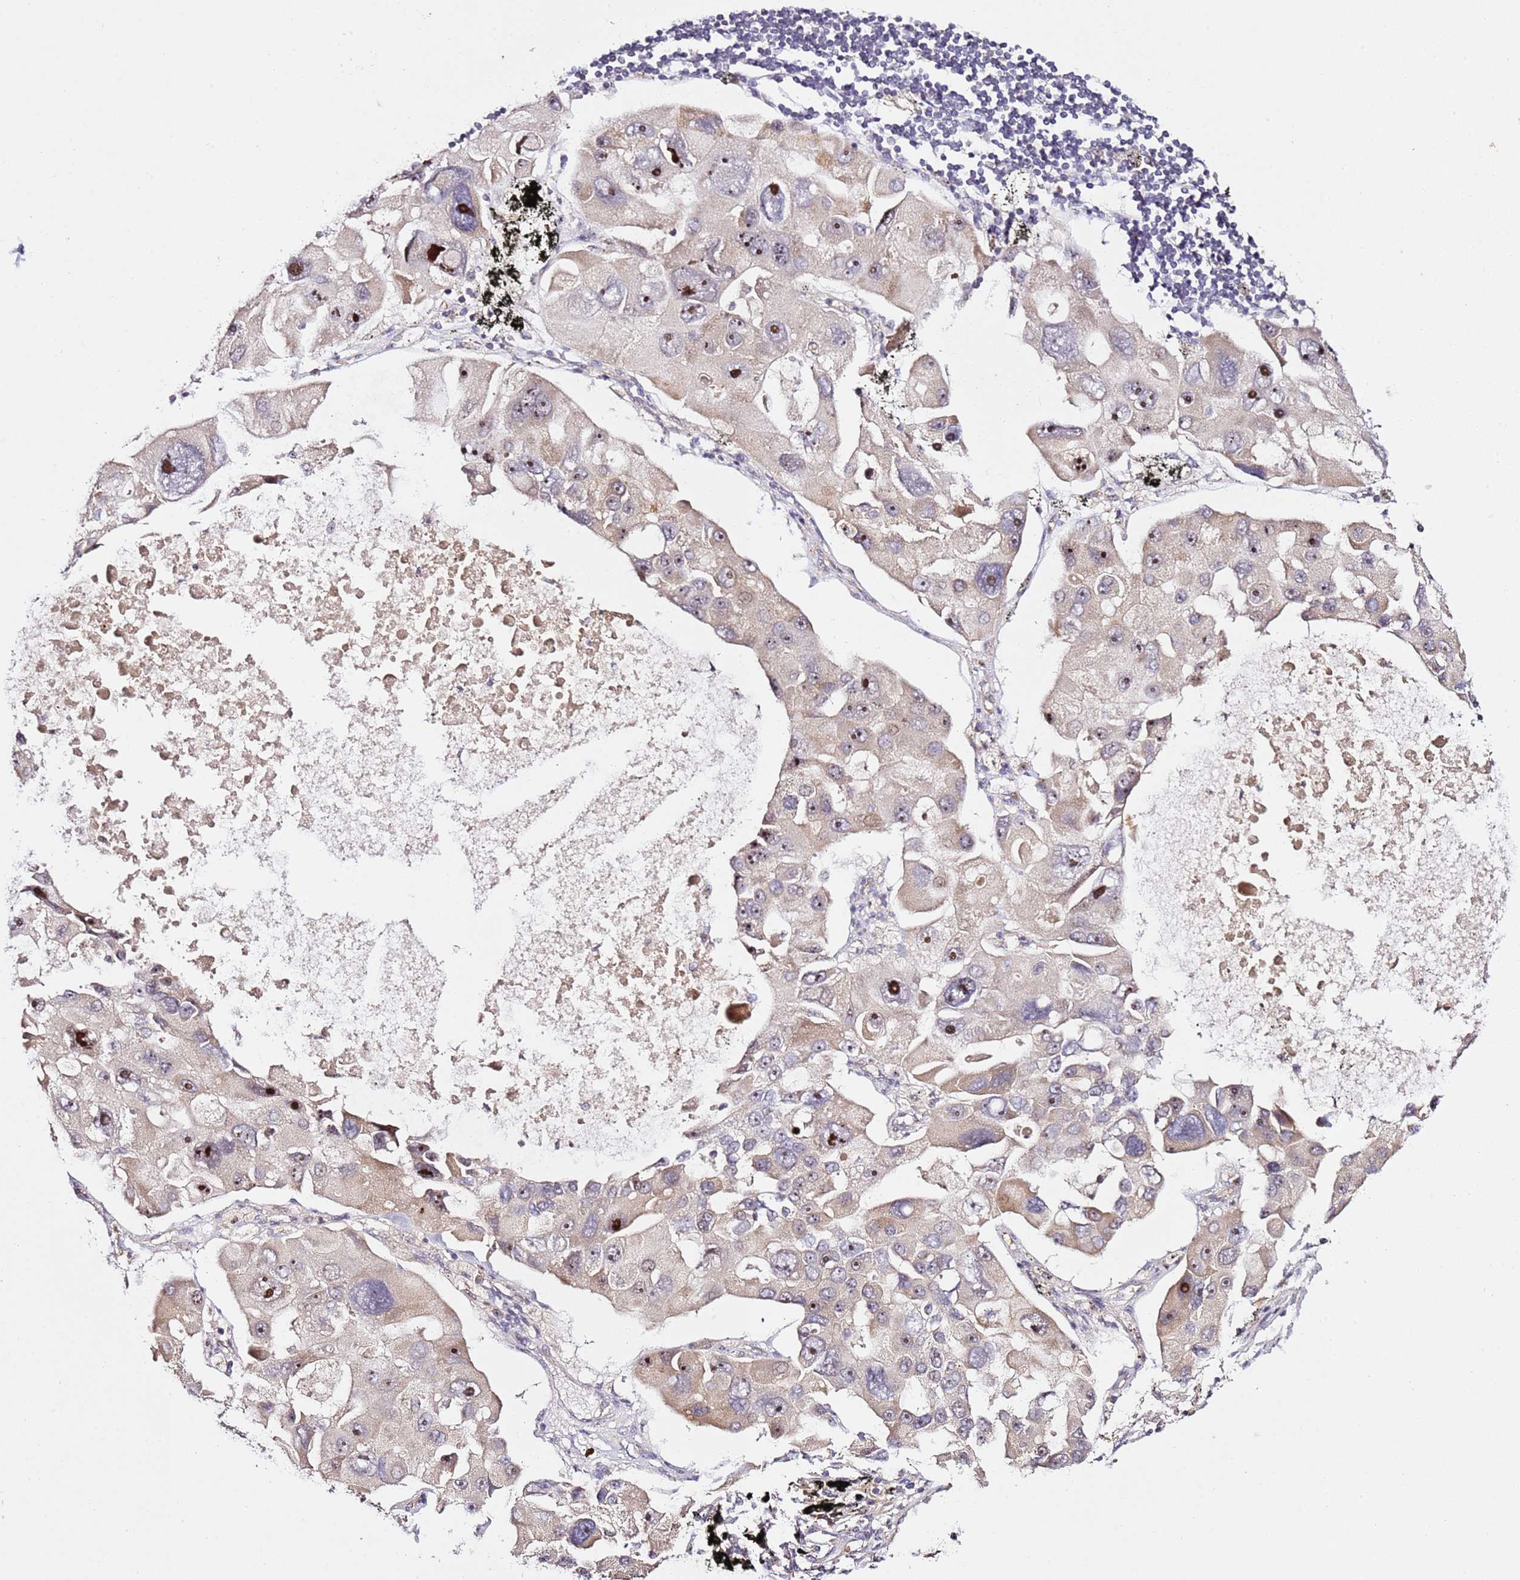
{"staining": {"intensity": "moderate", "quantity": ">75%", "location": "cytoplasmic/membranous,nuclear"}, "tissue": "lung cancer", "cell_type": "Tumor cells", "image_type": "cancer", "snomed": [{"axis": "morphology", "description": "Adenocarcinoma, NOS"}, {"axis": "topography", "description": "Lung"}], "caption": "Moderate cytoplasmic/membranous and nuclear protein staining is seen in approximately >75% of tumor cells in adenocarcinoma (lung).", "gene": "DDX27", "patient": {"sex": "female", "age": 54}}